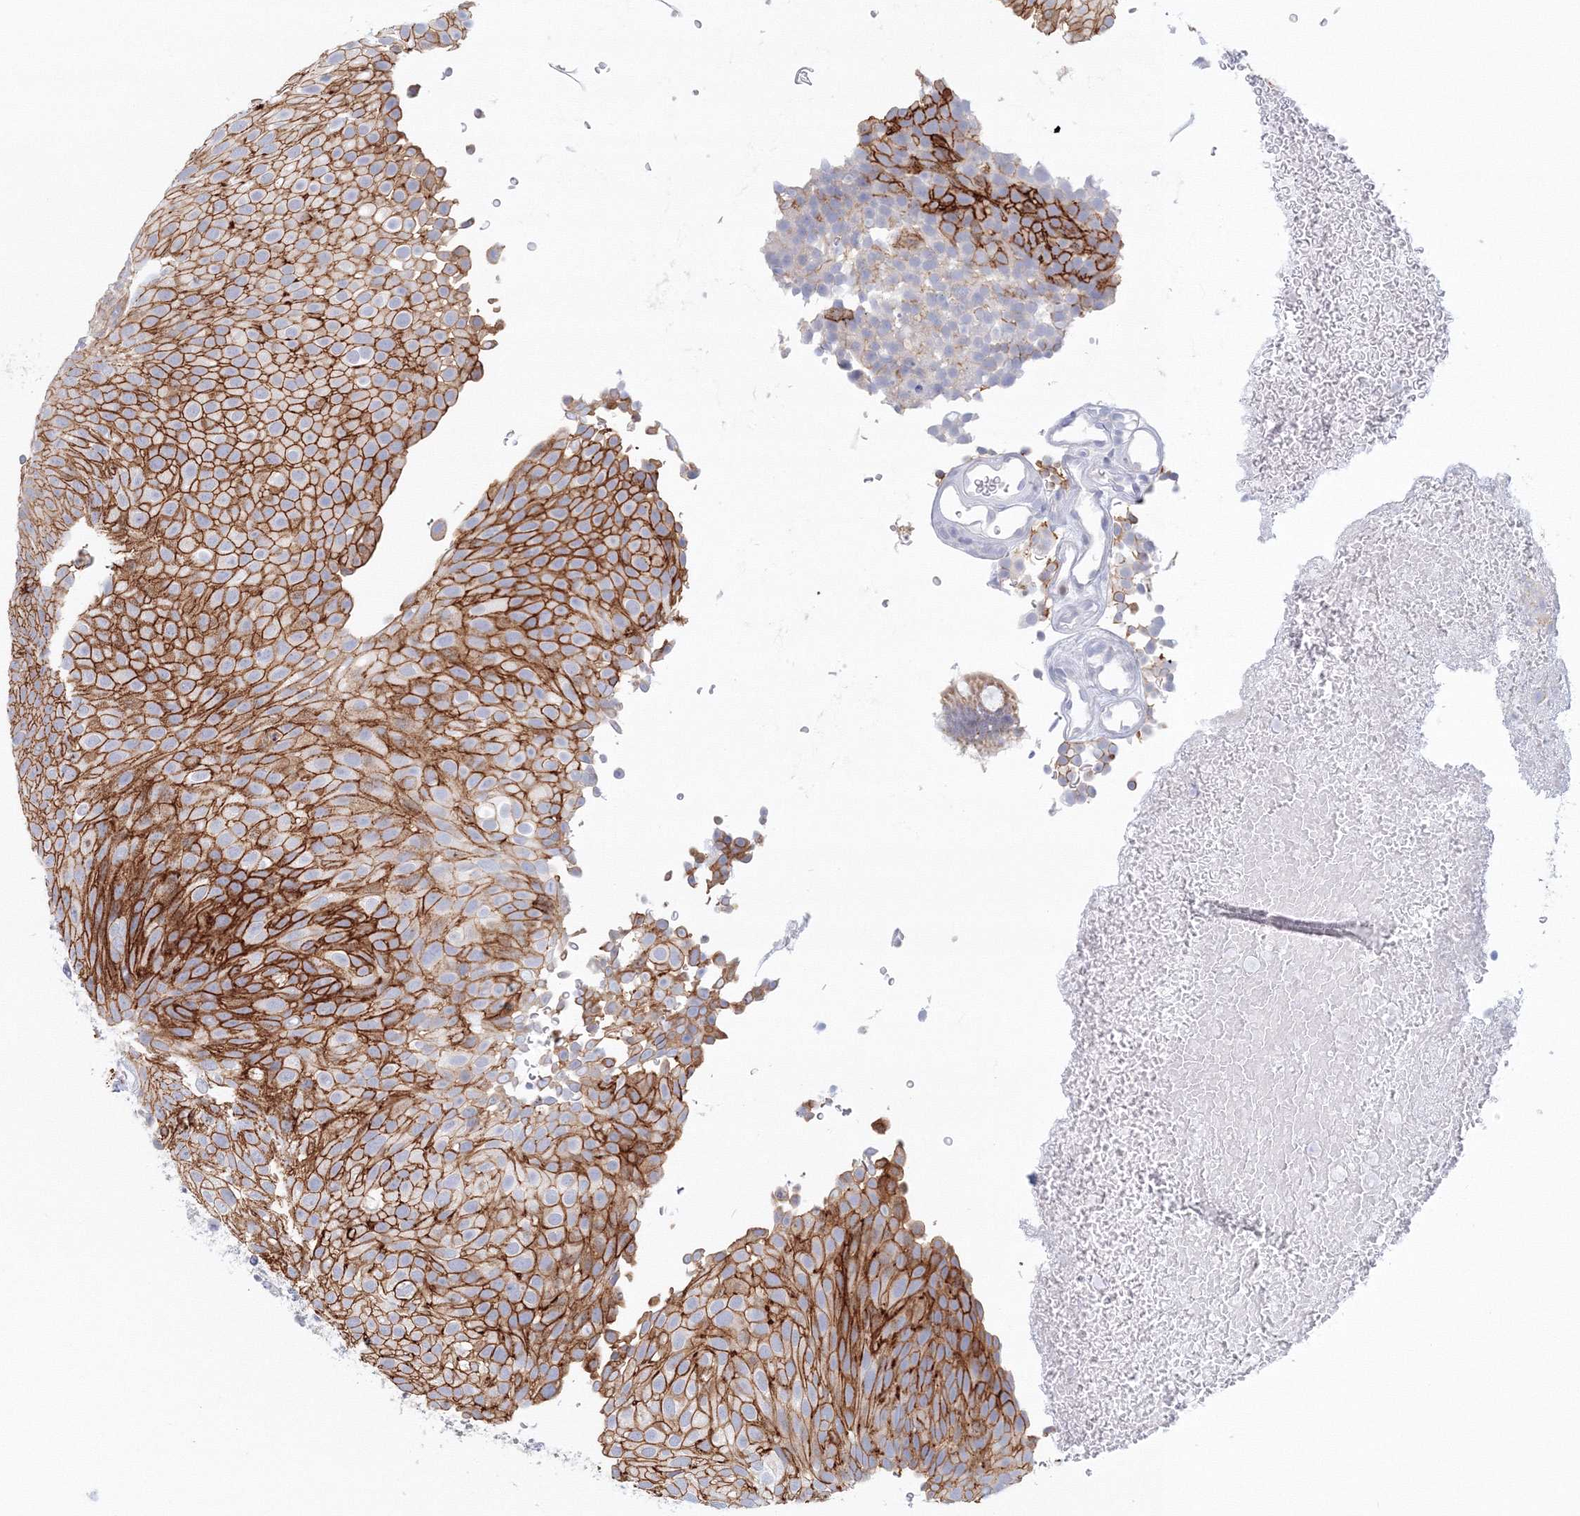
{"staining": {"intensity": "strong", "quantity": ">75%", "location": "cytoplasmic/membranous"}, "tissue": "urothelial cancer", "cell_type": "Tumor cells", "image_type": "cancer", "snomed": [{"axis": "morphology", "description": "Urothelial carcinoma, Low grade"}, {"axis": "topography", "description": "Urinary bladder"}], "caption": "A histopathology image showing strong cytoplasmic/membranous staining in approximately >75% of tumor cells in low-grade urothelial carcinoma, as visualized by brown immunohistochemical staining.", "gene": "VSIG1", "patient": {"sex": "male", "age": 78}}